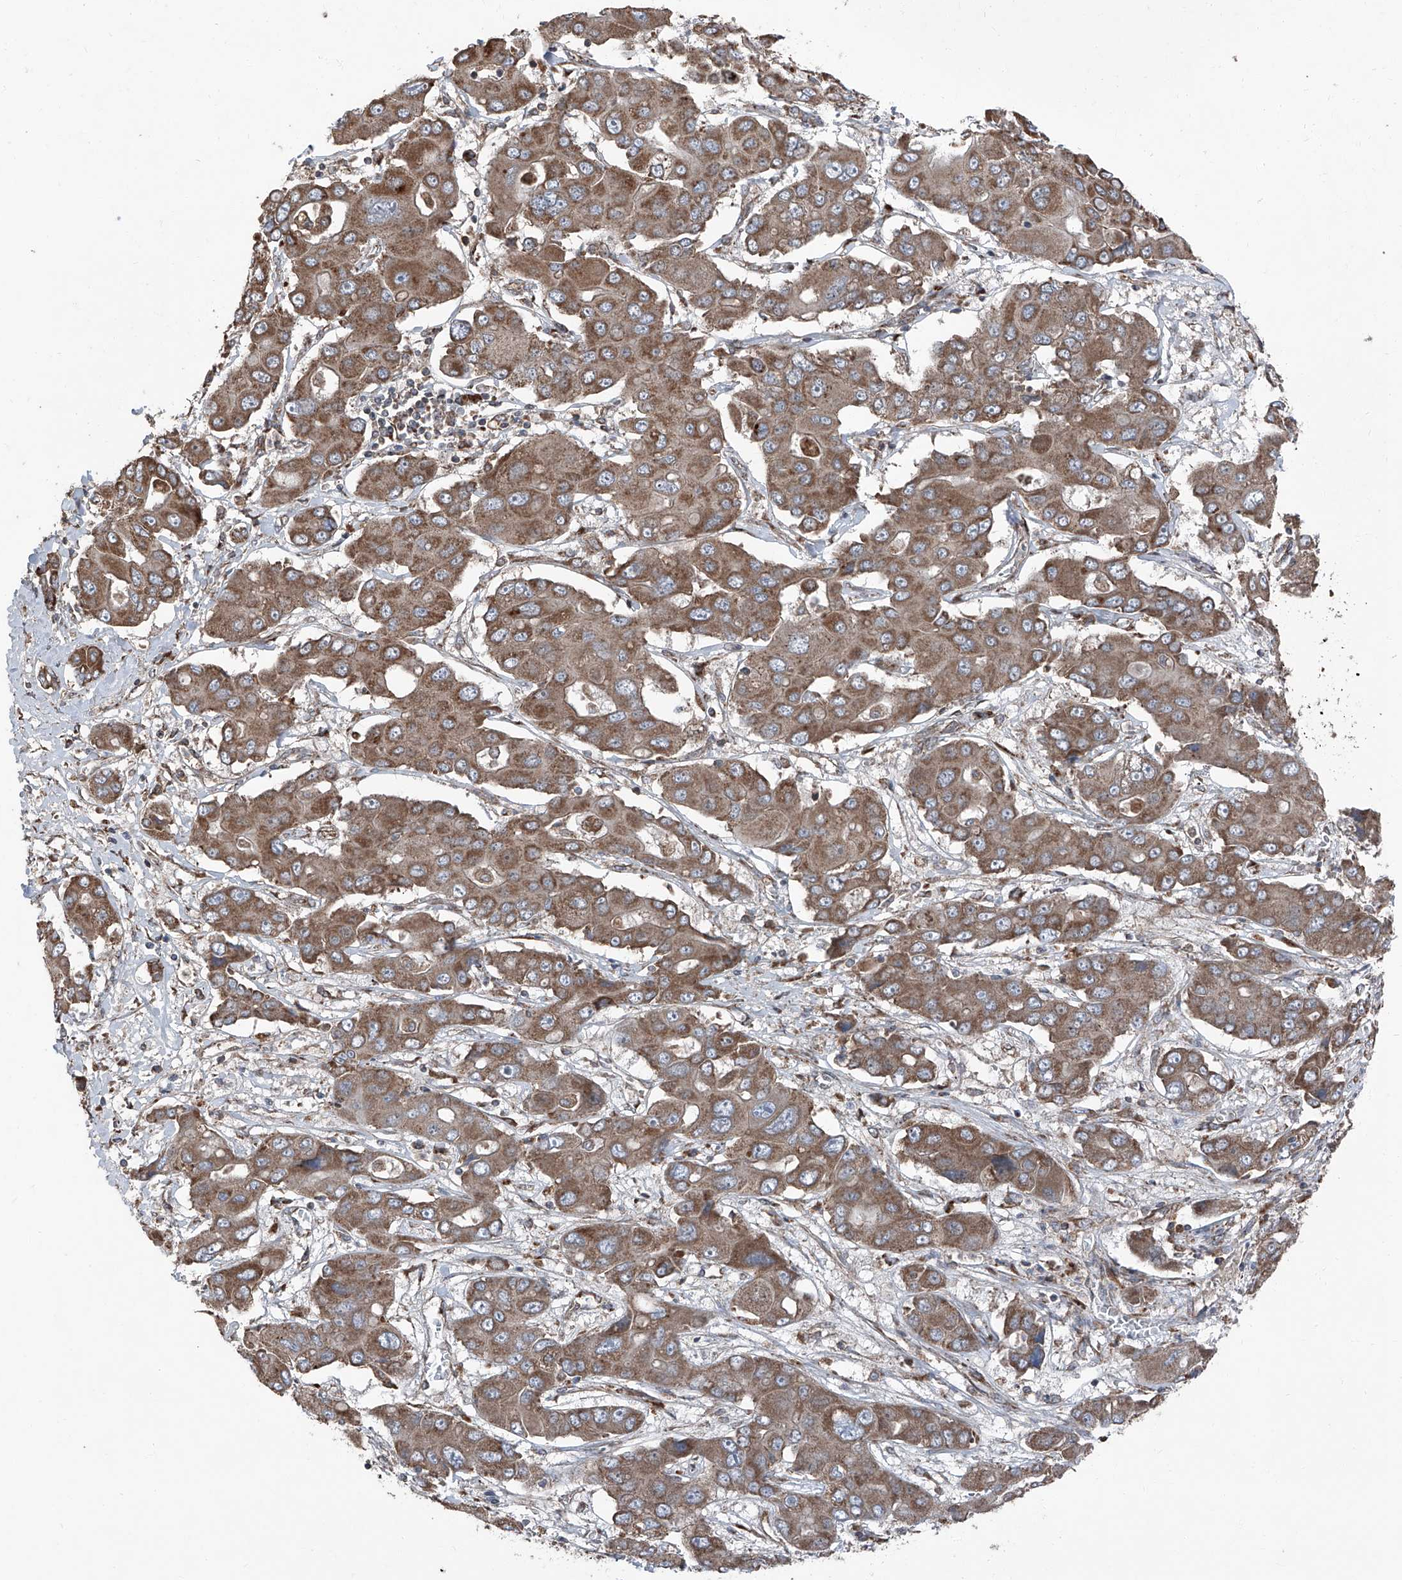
{"staining": {"intensity": "moderate", "quantity": ">75%", "location": "cytoplasmic/membranous"}, "tissue": "liver cancer", "cell_type": "Tumor cells", "image_type": "cancer", "snomed": [{"axis": "morphology", "description": "Cholangiocarcinoma"}, {"axis": "topography", "description": "Liver"}], "caption": "High-magnification brightfield microscopy of cholangiocarcinoma (liver) stained with DAB (3,3'-diaminobenzidine) (brown) and counterstained with hematoxylin (blue). tumor cells exhibit moderate cytoplasmic/membranous expression is identified in approximately>75% of cells.", "gene": "LIMK1", "patient": {"sex": "male", "age": 67}}